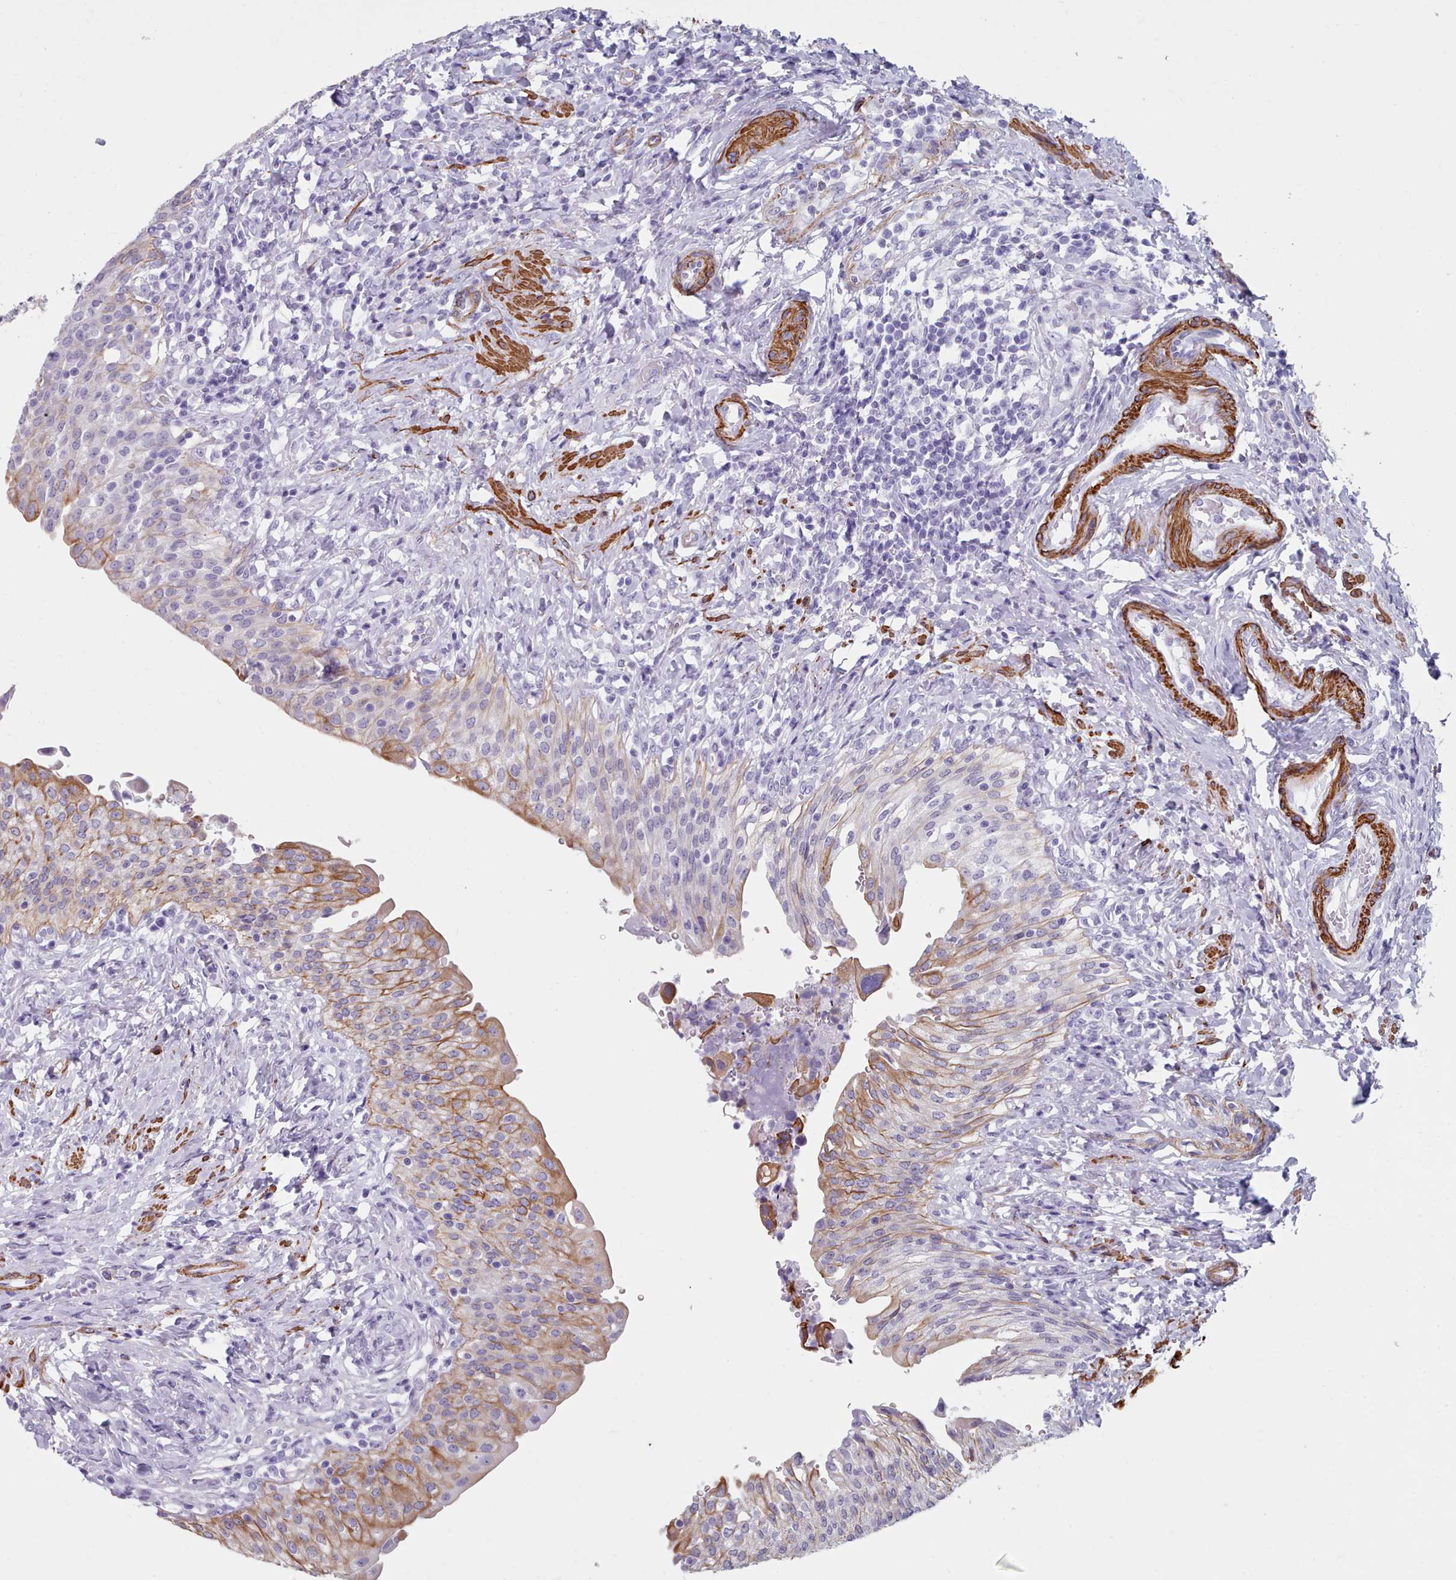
{"staining": {"intensity": "moderate", "quantity": "25%-75%", "location": "cytoplasmic/membranous"}, "tissue": "urinary bladder", "cell_type": "Urothelial cells", "image_type": "normal", "snomed": [{"axis": "morphology", "description": "Normal tissue, NOS"}, {"axis": "morphology", "description": "Inflammation, NOS"}, {"axis": "topography", "description": "Urinary bladder"}], "caption": "Human urinary bladder stained for a protein (brown) displays moderate cytoplasmic/membranous positive expression in approximately 25%-75% of urothelial cells.", "gene": "FPGS", "patient": {"sex": "male", "age": 64}}